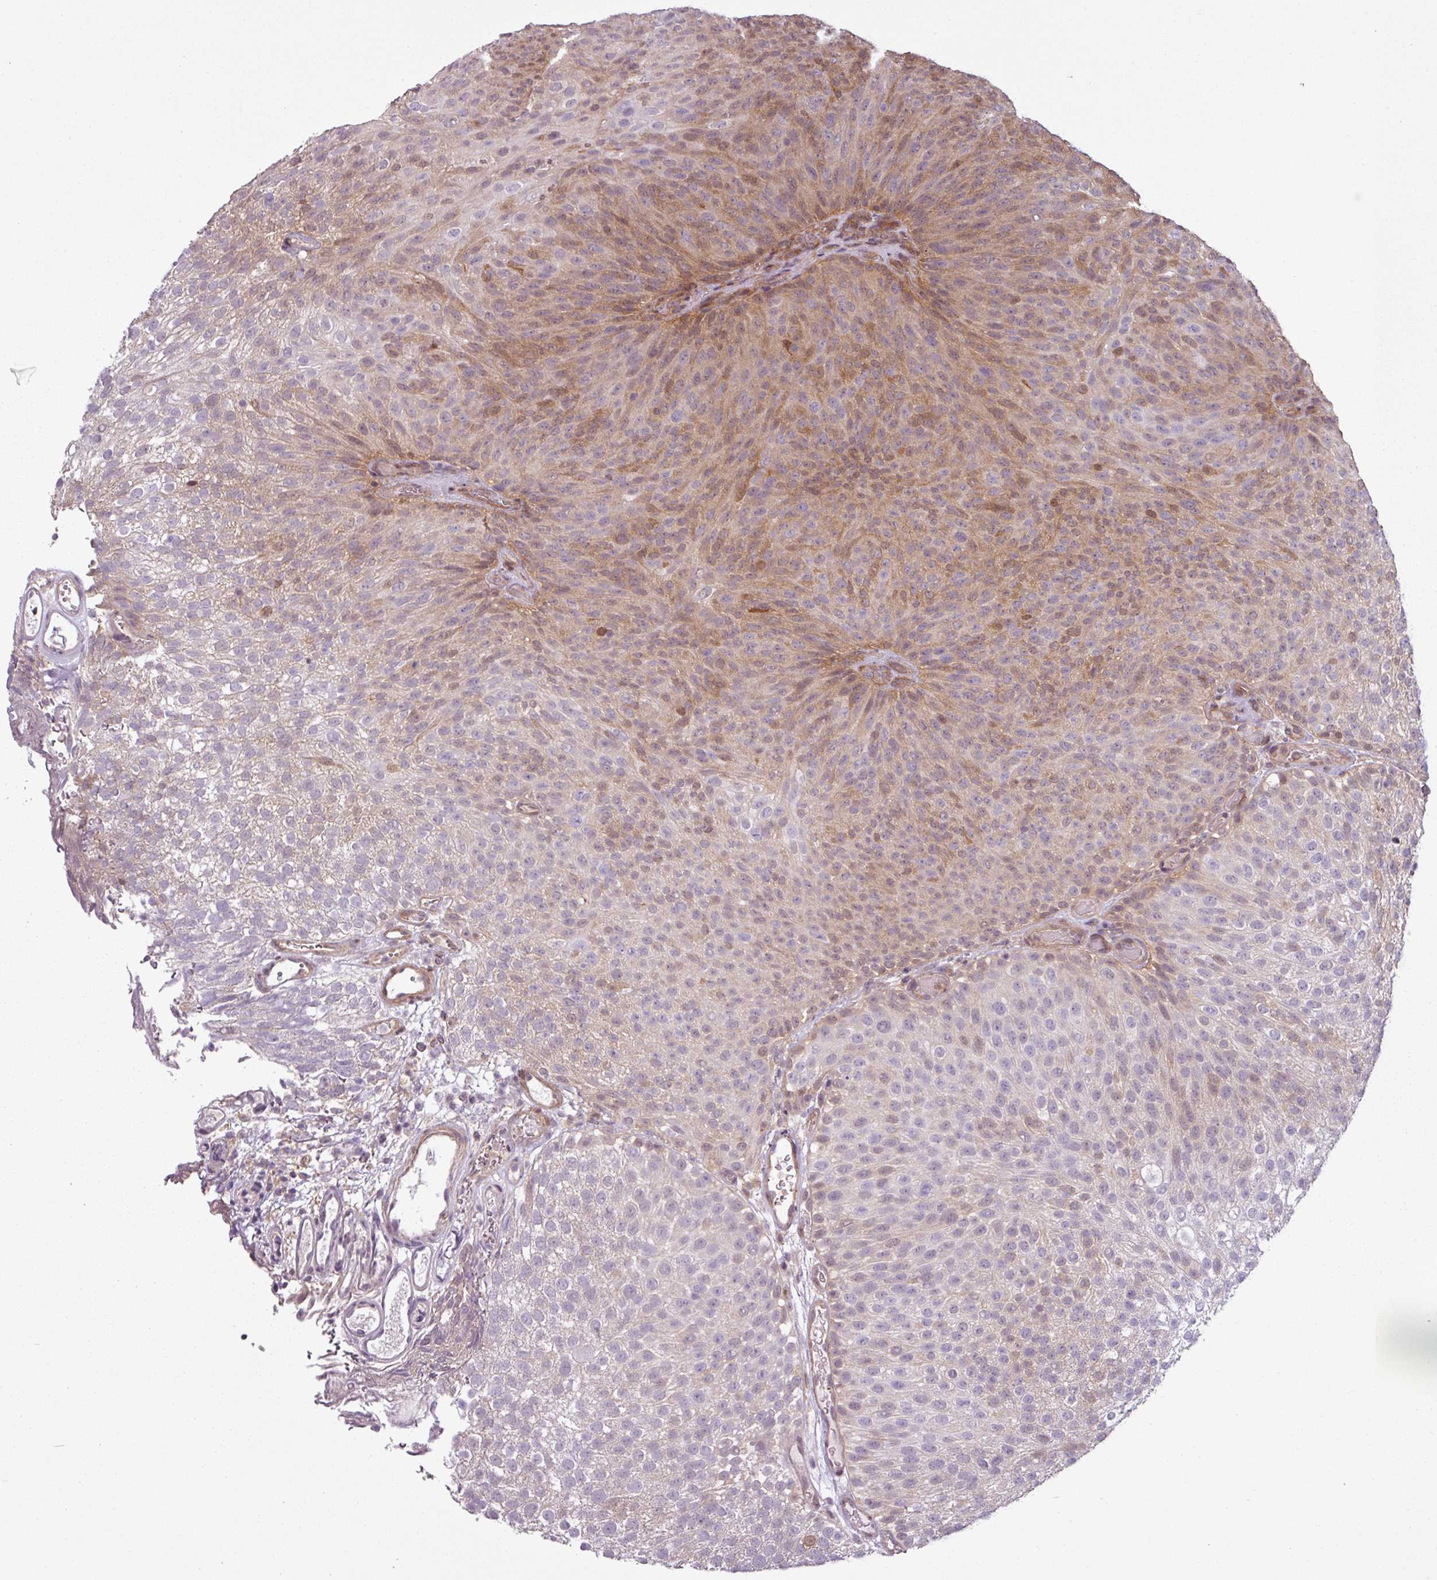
{"staining": {"intensity": "moderate", "quantity": "25%-75%", "location": "cytoplasmic/membranous"}, "tissue": "urothelial cancer", "cell_type": "Tumor cells", "image_type": "cancer", "snomed": [{"axis": "morphology", "description": "Urothelial carcinoma, Low grade"}, {"axis": "topography", "description": "Urinary bladder"}], "caption": "Immunohistochemistry (IHC) (DAB) staining of human urothelial cancer demonstrates moderate cytoplasmic/membranous protein expression in approximately 25%-75% of tumor cells.", "gene": "SH3BGRL", "patient": {"sex": "male", "age": 78}}